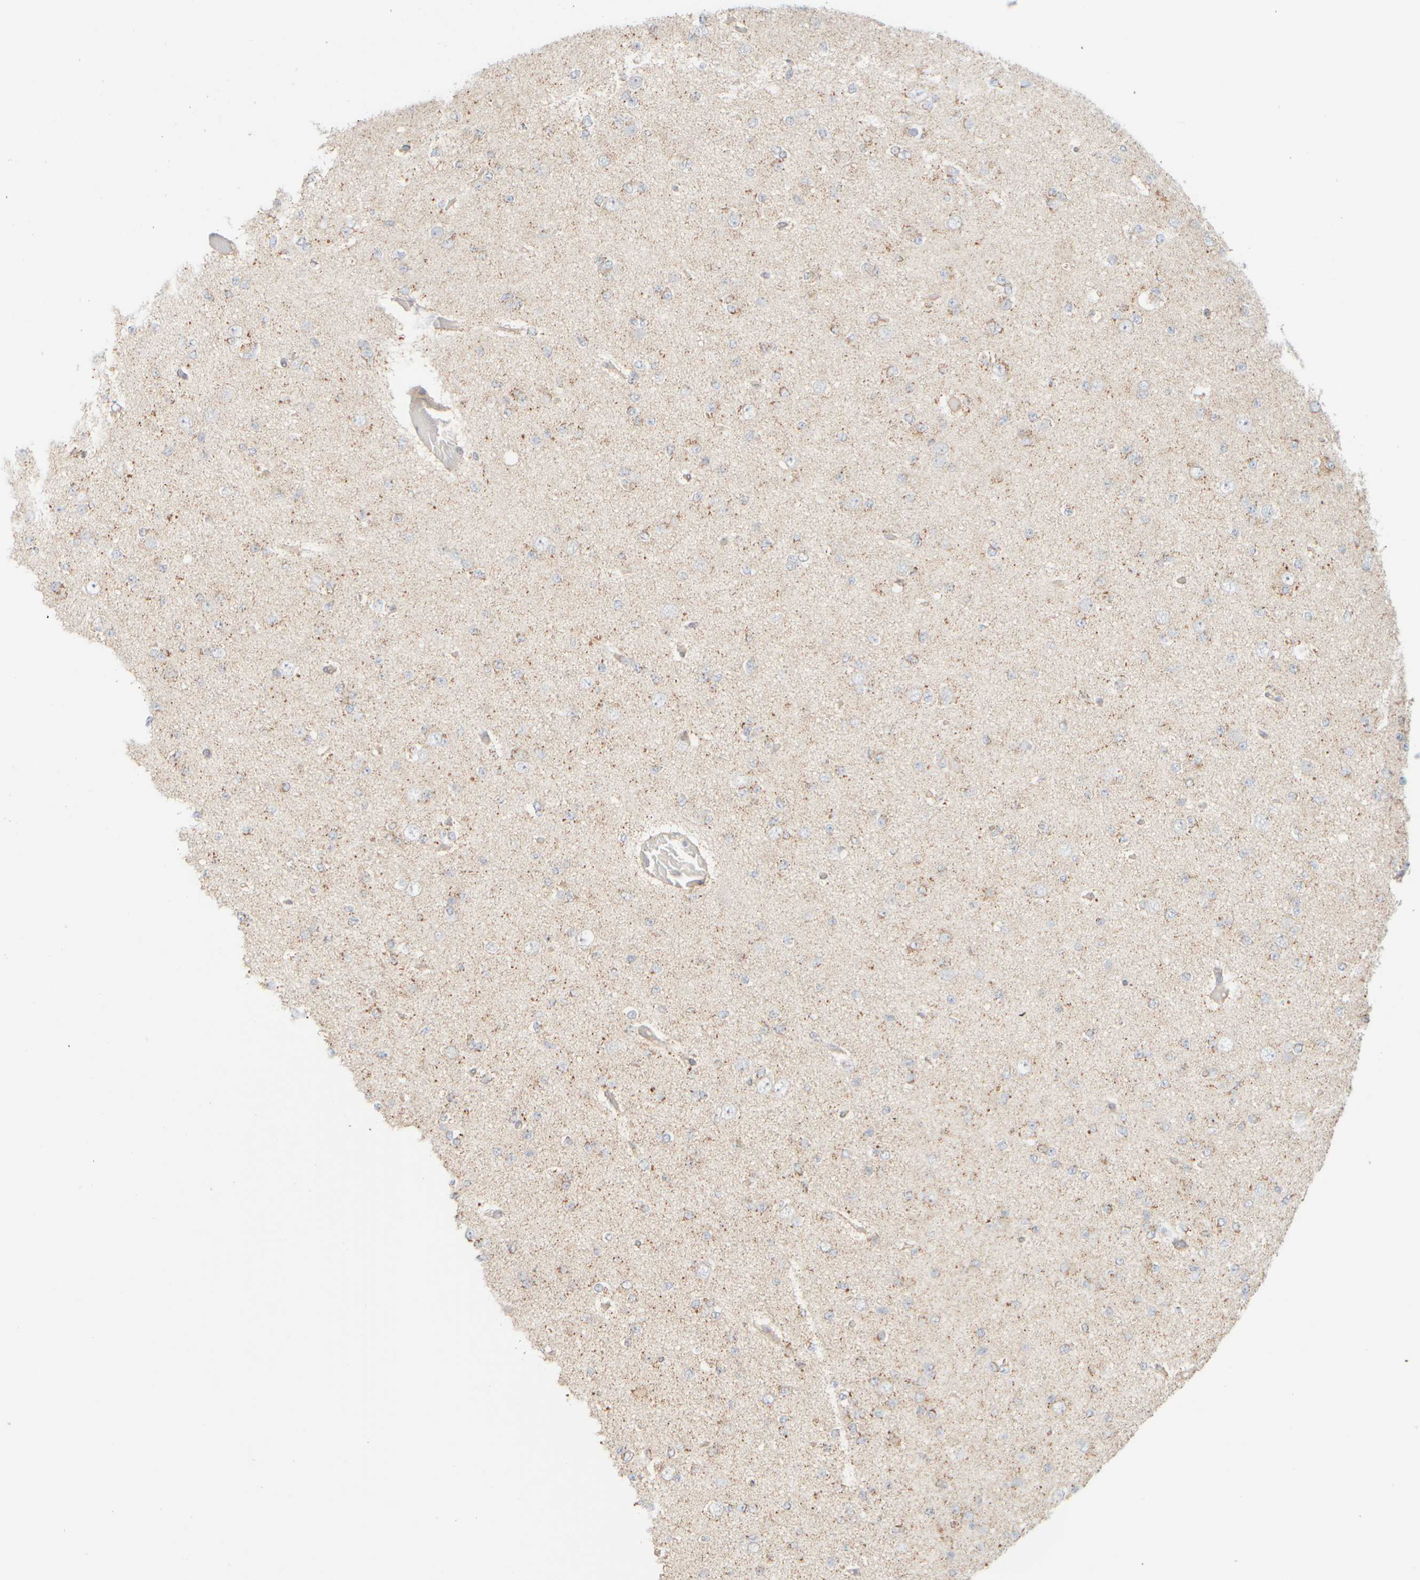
{"staining": {"intensity": "weak", "quantity": "25%-75%", "location": "cytoplasmic/membranous"}, "tissue": "glioma", "cell_type": "Tumor cells", "image_type": "cancer", "snomed": [{"axis": "morphology", "description": "Glioma, malignant, Low grade"}, {"axis": "topography", "description": "Brain"}], "caption": "Immunohistochemical staining of low-grade glioma (malignant) exhibits low levels of weak cytoplasmic/membranous staining in about 25%-75% of tumor cells.", "gene": "APBB2", "patient": {"sex": "female", "age": 22}}